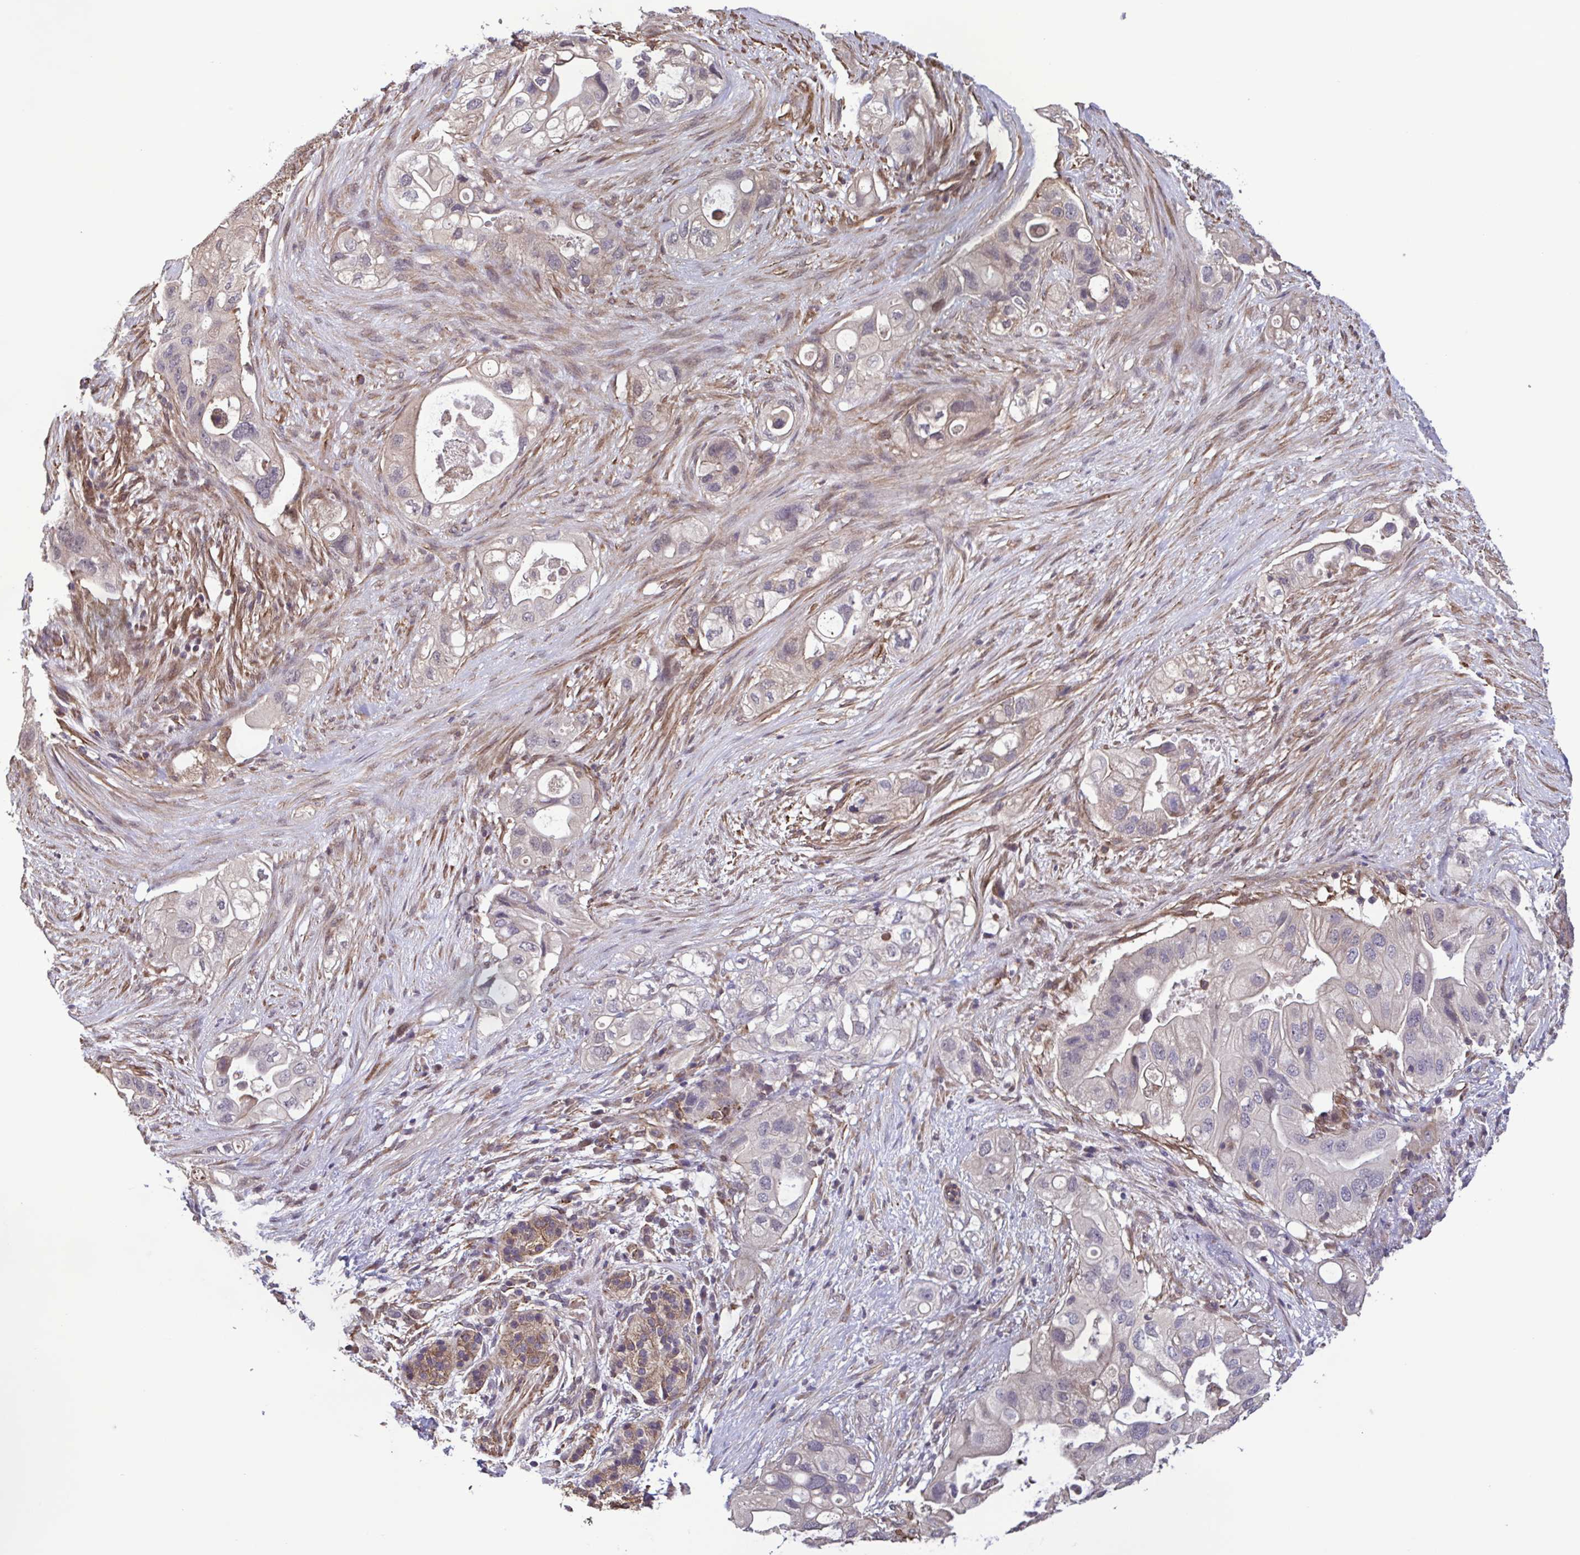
{"staining": {"intensity": "negative", "quantity": "none", "location": "none"}, "tissue": "pancreatic cancer", "cell_type": "Tumor cells", "image_type": "cancer", "snomed": [{"axis": "morphology", "description": "Adenocarcinoma, NOS"}, {"axis": "topography", "description": "Pancreas"}], "caption": "There is no significant expression in tumor cells of adenocarcinoma (pancreatic).", "gene": "ZNF200", "patient": {"sex": "female", "age": 72}}